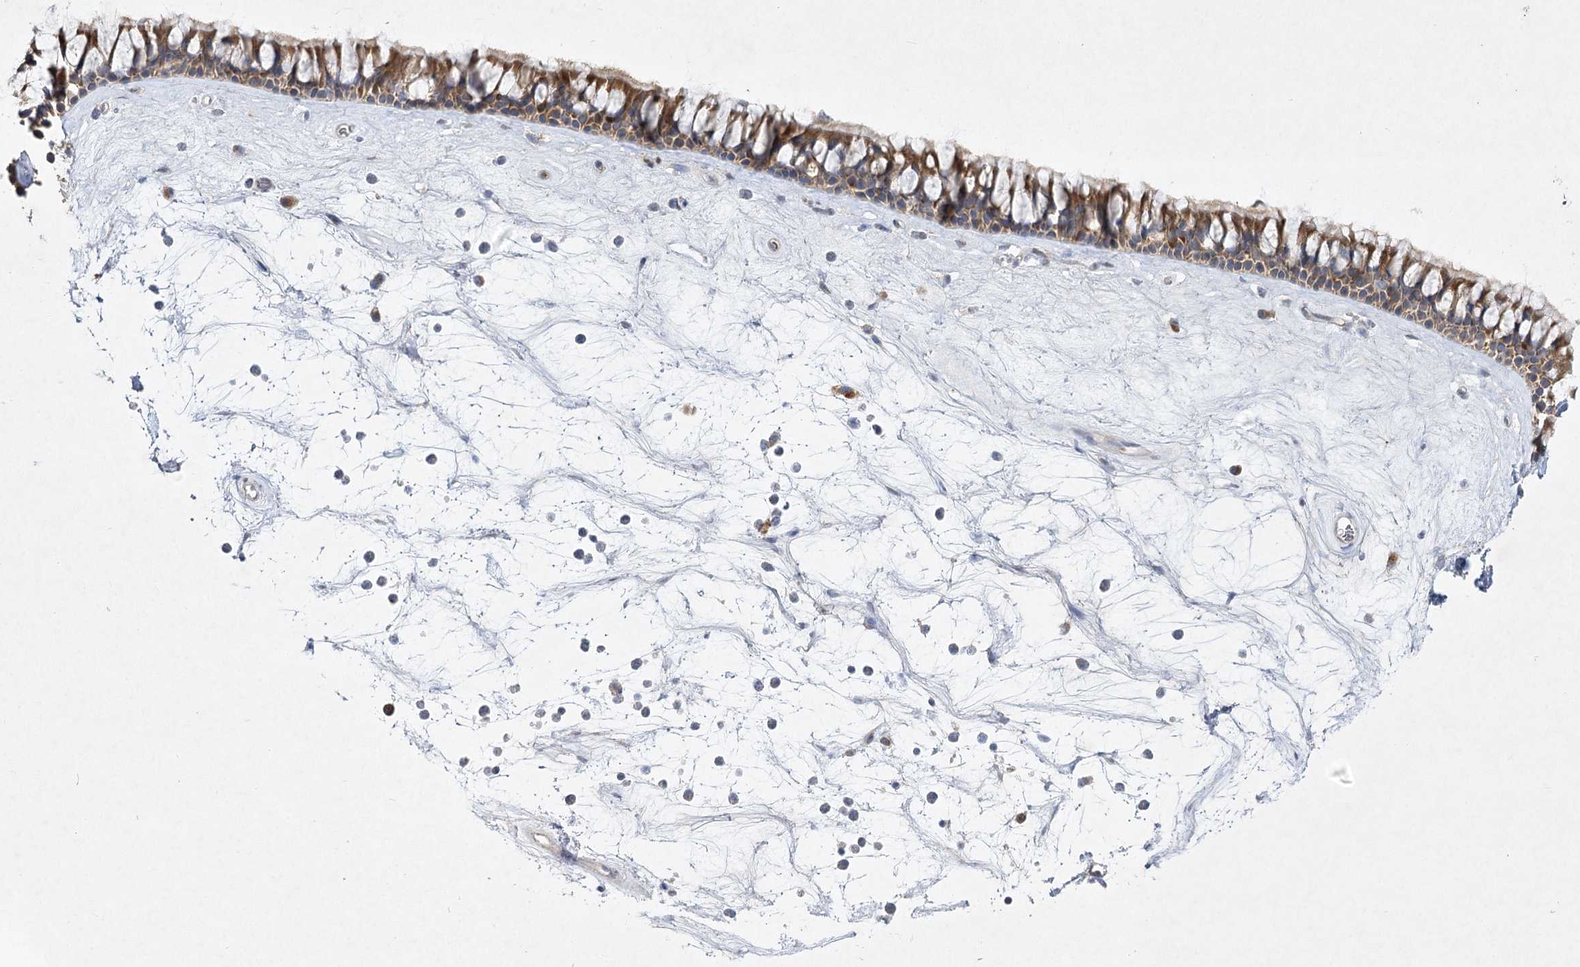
{"staining": {"intensity": "moderate", "quantity": ">75%", "location": "cytoplasmic/membranous"}, "tissue": "nasopharynx", "cell_type": "Respiratory epithelial cells", "image_type": "normal", "snomed": [{"axis": "morphology", "description": "Normal tissue, NOS"}, {"axis": "topography", "description": "Nasopharynx"}], "caption": "Immunohistochemistry (IHC) staining of unremarkable nasopharynx, which shows medium levels of moderate cytoplasmic/membranous expression in about >75% of respiratory epithelial cells indicating moderate cytoplasmic/membranous protein staining. The staining was performed using DAB (3,3'-diaminobenzidine) (brown) for protein detection and nuclei were counterstained in hematoxylin (blue).", "gene": "PYROXD1", "patient": {"sex": "male", "age": 64}}